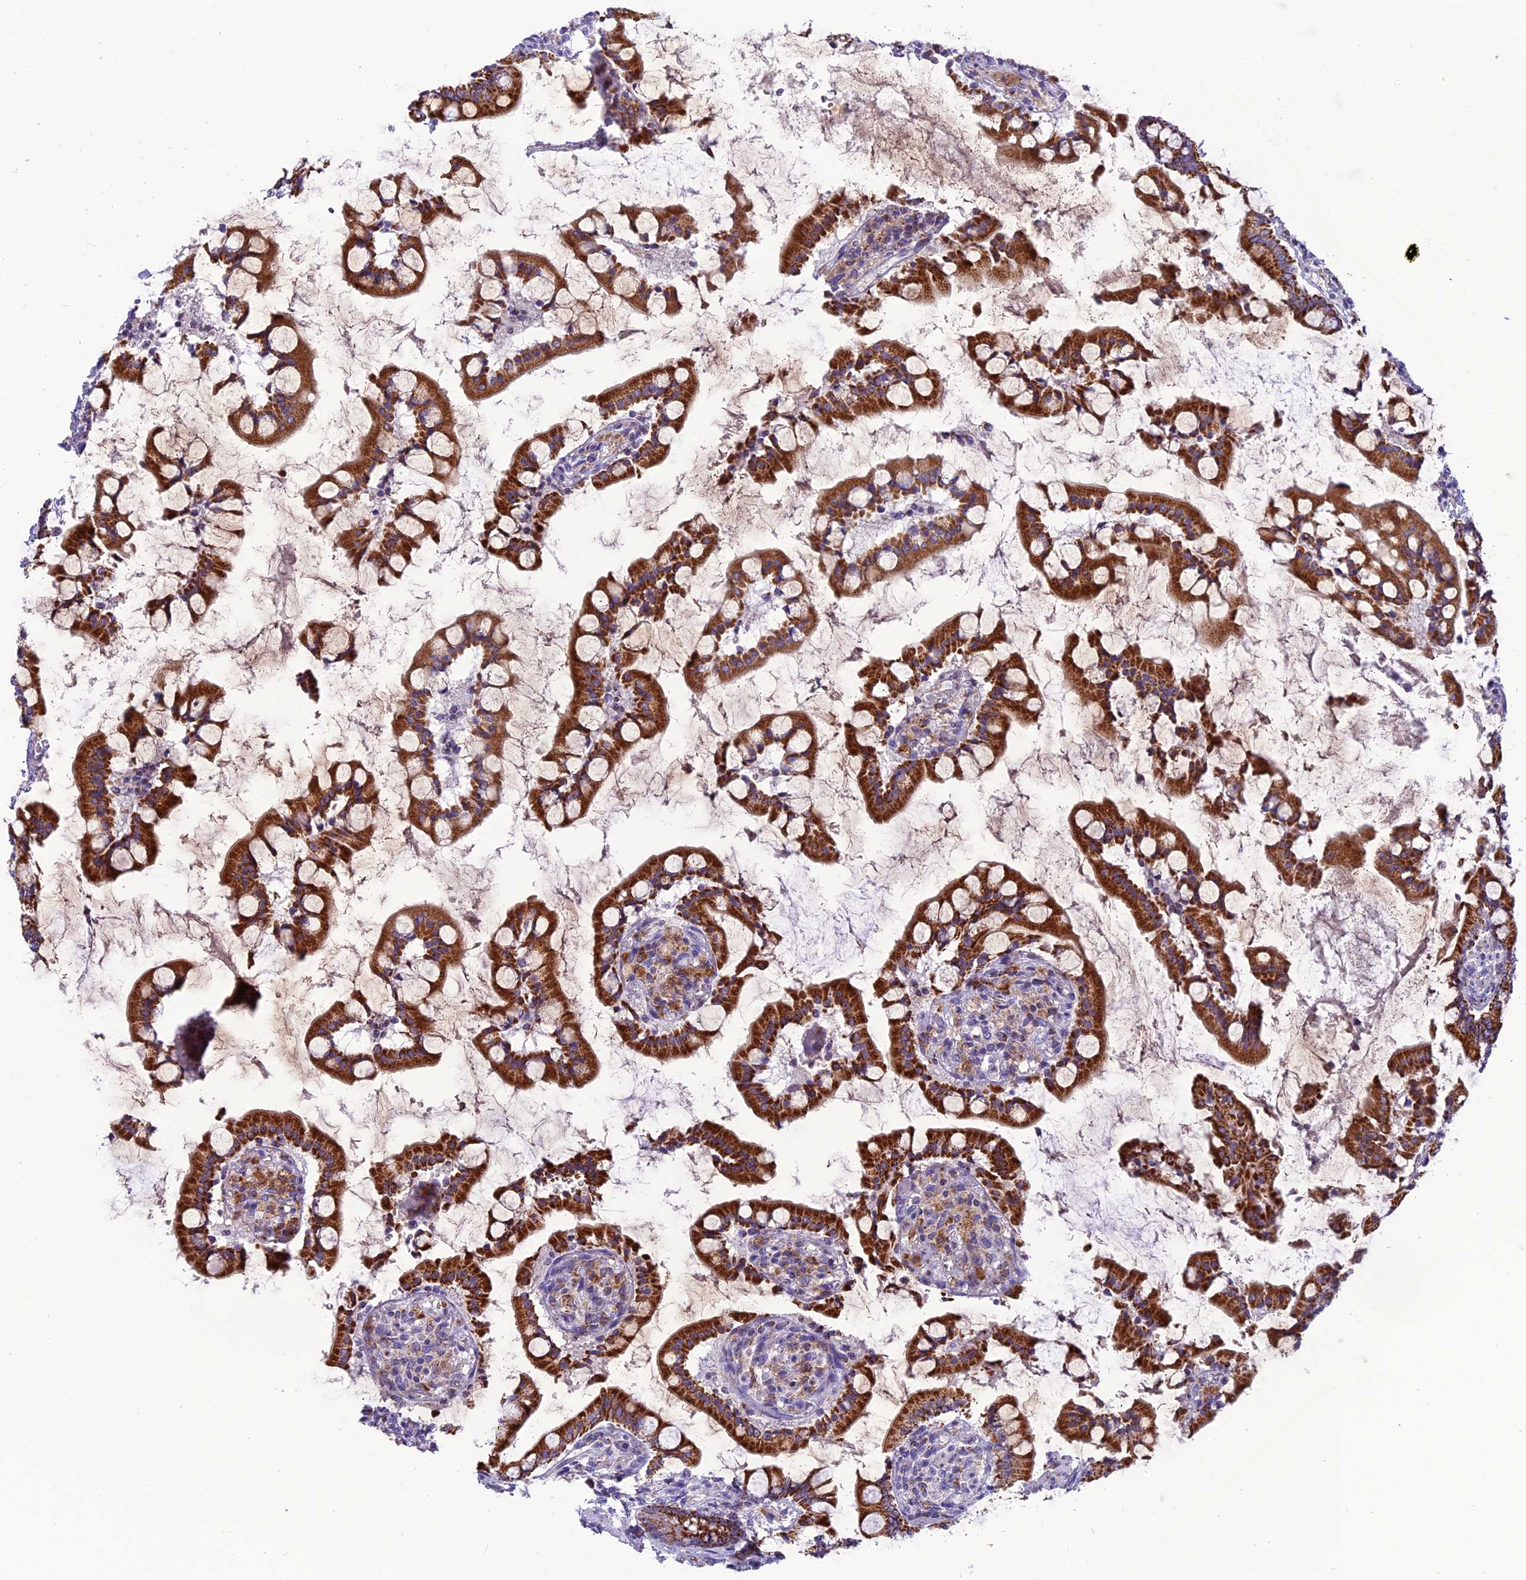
{"staining": {"intensity": "strong", "quantity": ">75%", "location": "cytoplasmic/membranous"}, "tissue": "small intestine", "cell_type": "Glandular cells", "image_type": "normal", "snomed": [{"axis": "morphology", "description": "Normal tissue, NOS"}, {"axis": "topography", "description": "Small intestine"}], "caption": "Small intestine stained with a brown dye exhibits strong cytoplasmic/membranous positive expression in approximately >75% of glandular cells.", "gene": "MRPS34", "patient": {"sex": "male", "age": 52}}